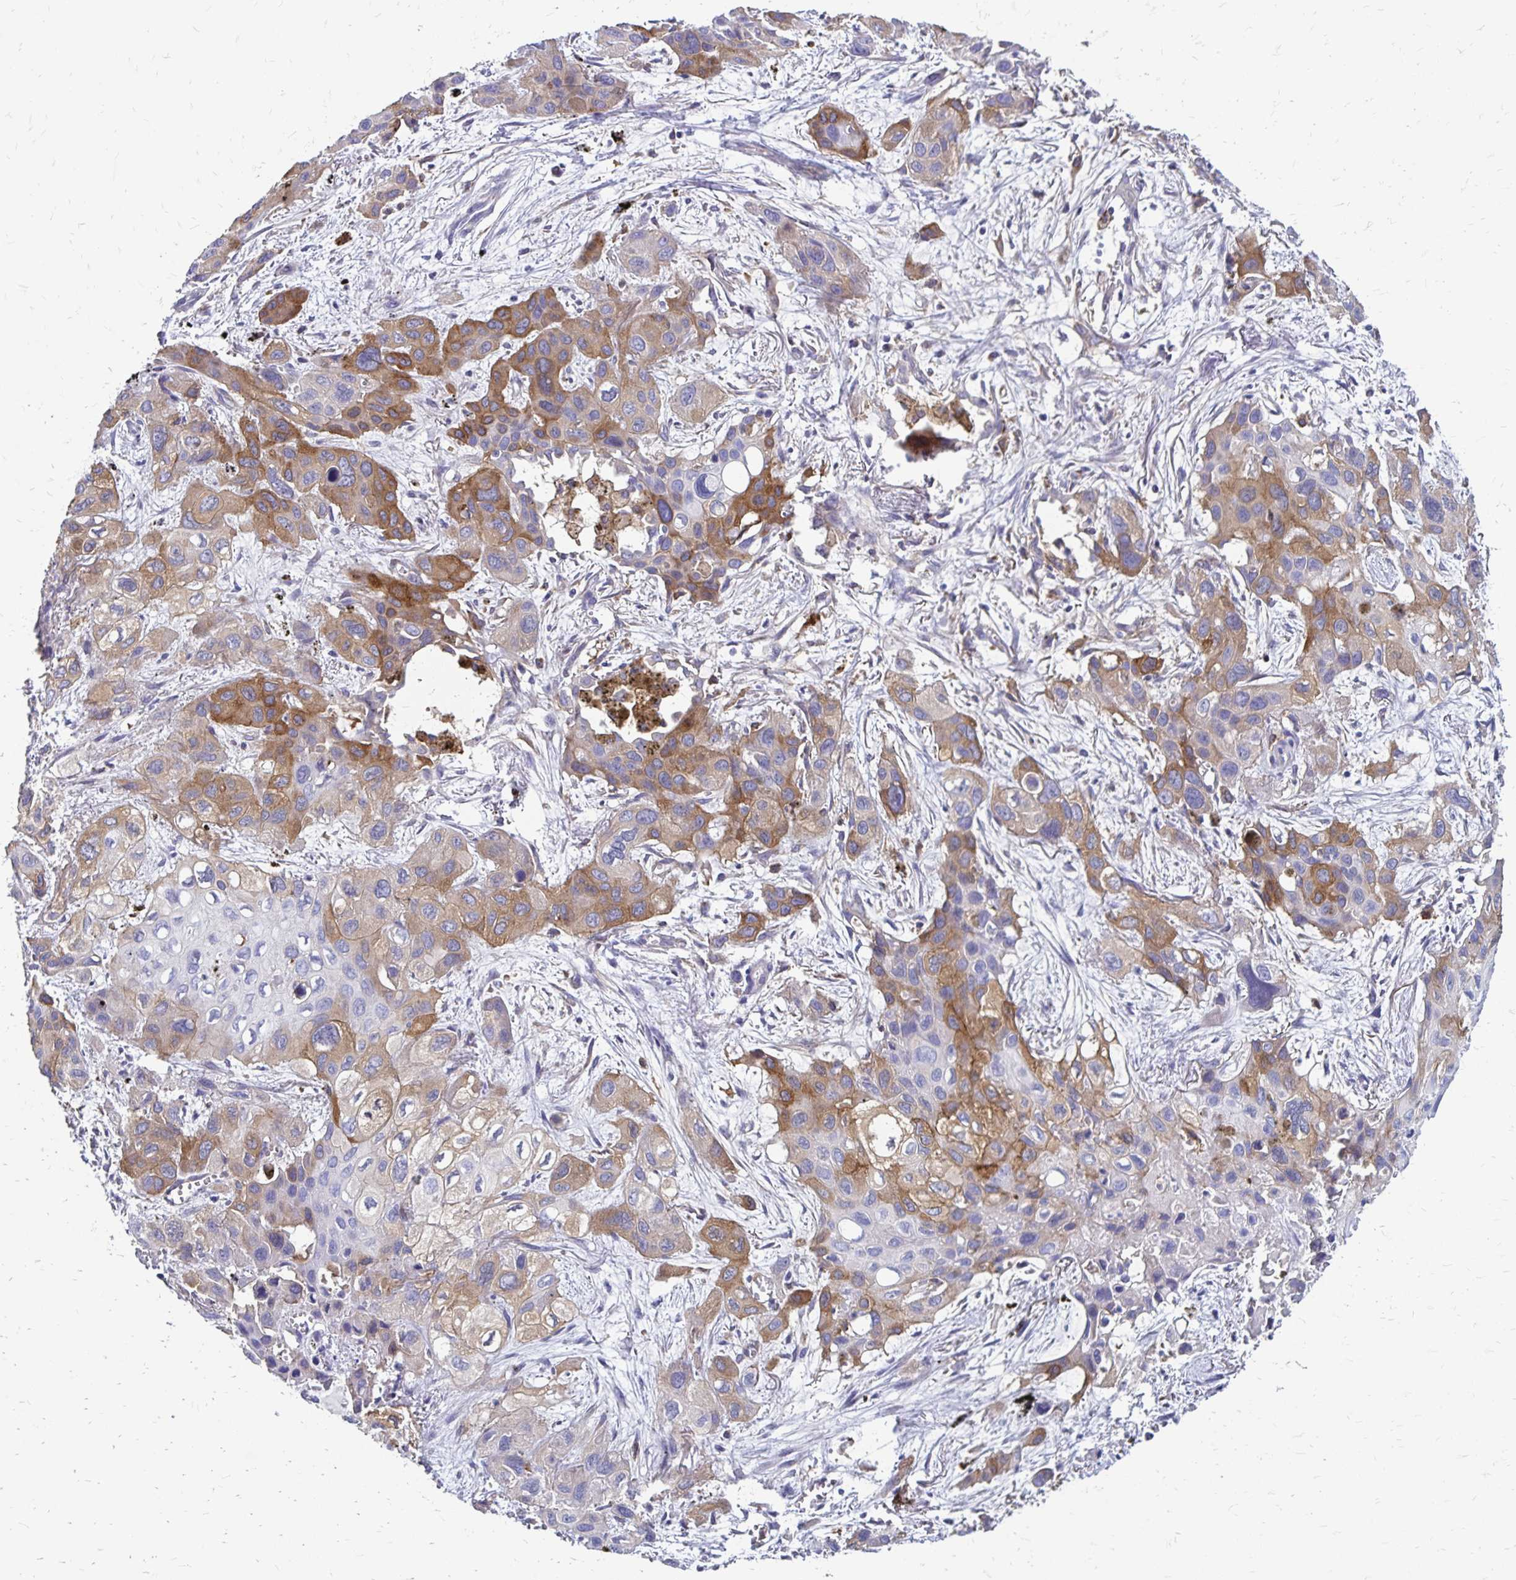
{"staining": {"intensity": "moderate", "quantity": "25%-75%", "location": "cytoplasmic/membranous"}, "tissue": "lung cancer", "cell_type": "Tumor cells", "image_type": "cancer", "snomed": [{"axis": "morphology", "description": "Squamous cell carcinoma, NOS"}, {"axis": "morphology", "description": "Squamous cell carcinoma, metastatic, NOS"}, {"axis": "topography", "description": "Lung"}], "caption": "Moderate cytoplasmic/membranous staining is present in about 25%-75% of tumor cells in squamous cell carcinoma (lung). (DAB = brown stain, brightfield microscopy at high magnification).", "gene": "TNS3", "patient": {"sex": "male", "age": 59}}